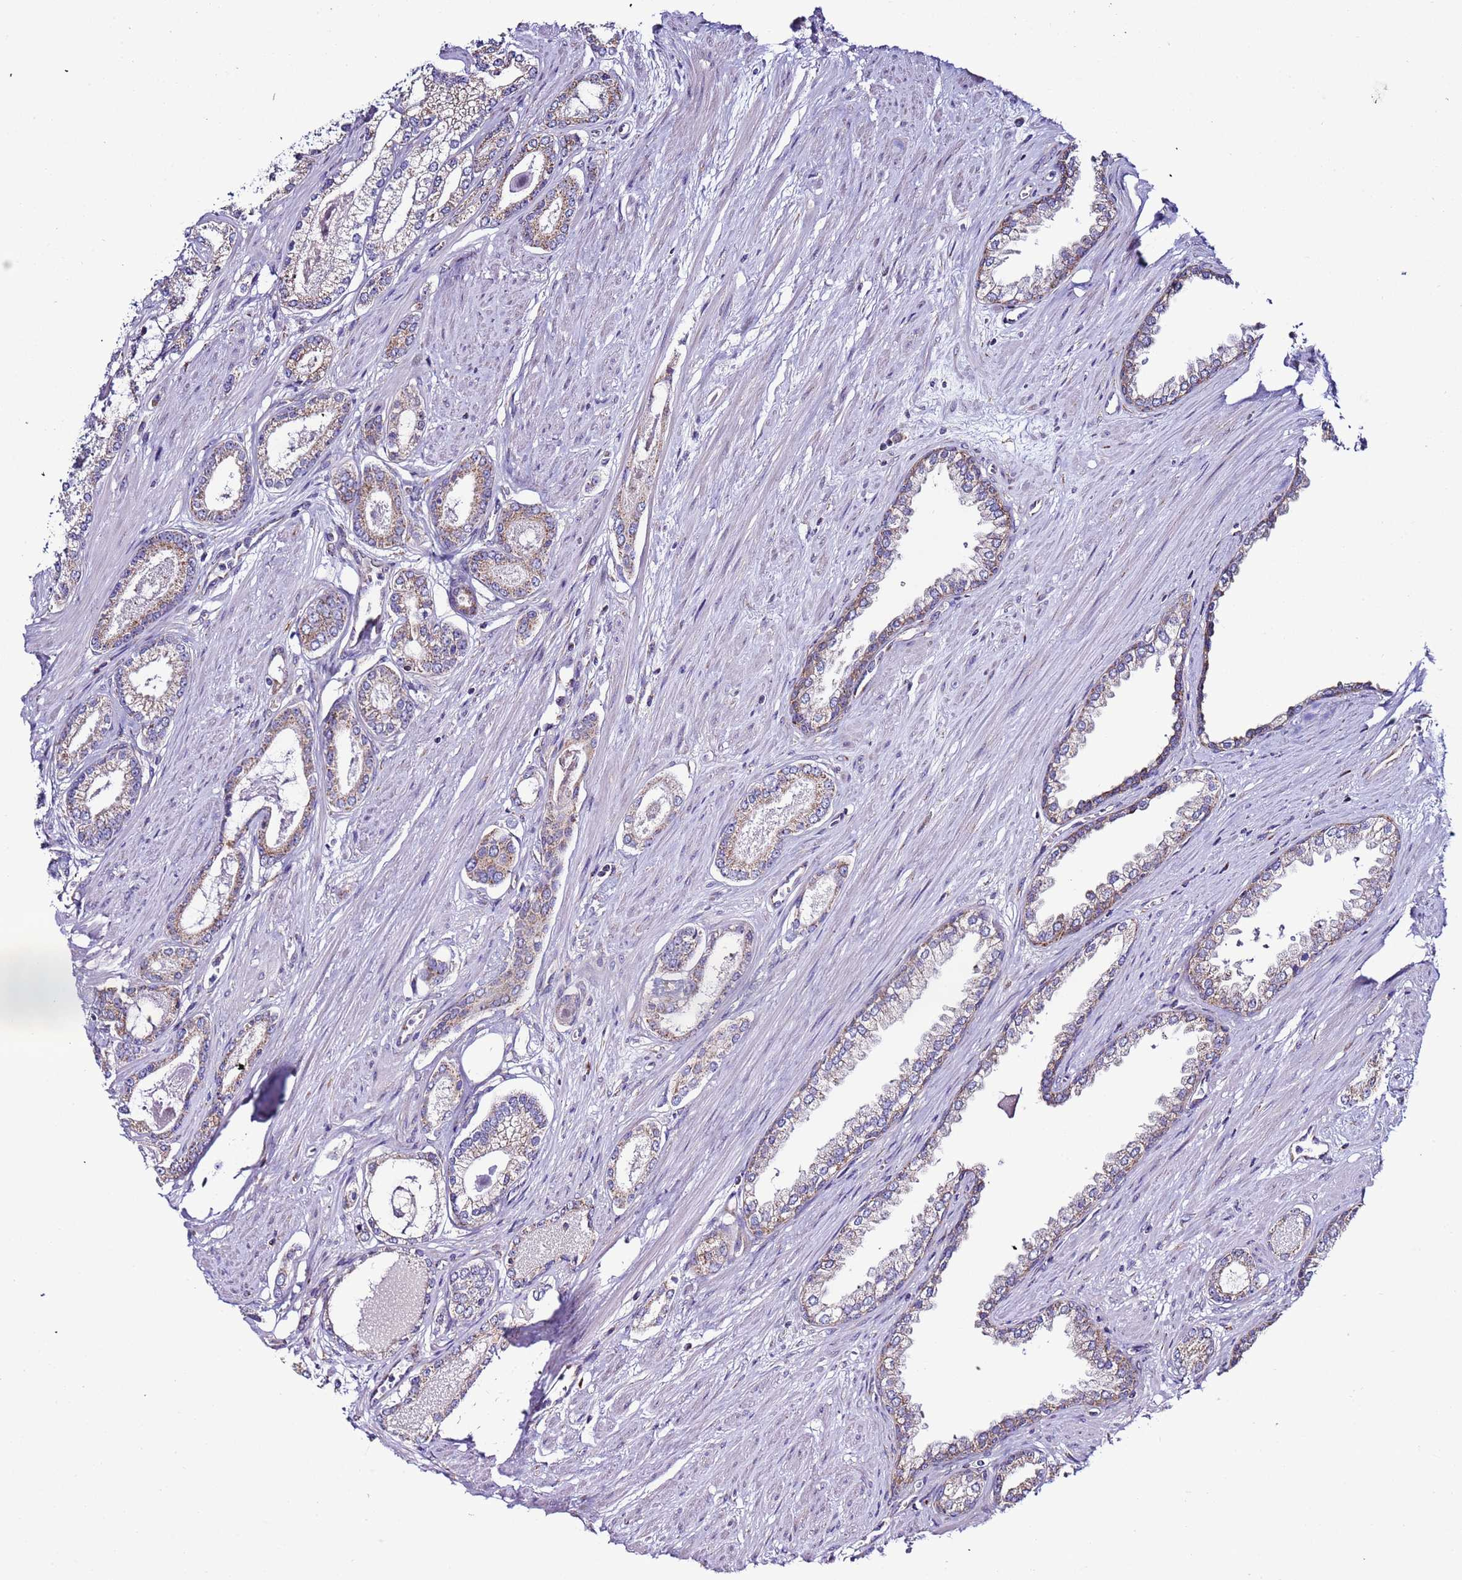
{"staining": {"intensity": "moderate", "quantity": ">75%", "location": "cytoplasmic/membranous"}, "tissue": "prostate cancer", "cell_type": "Tumor cells", "image_type": "cancer", "snomed": [{"axis": "morphology", "description": "Adenocarcinoma, Low grade"}, {"axis": "topography", "description": "Prostate"}], "caption": "About >75% of tumor cells in prostate cancer exhibit moderate cytoplasmic/membranous protein positivity as visualized by brown immunohistochemical staining.", "gene": "AHI1", "patient": {"sex": "male", "age": 60}}